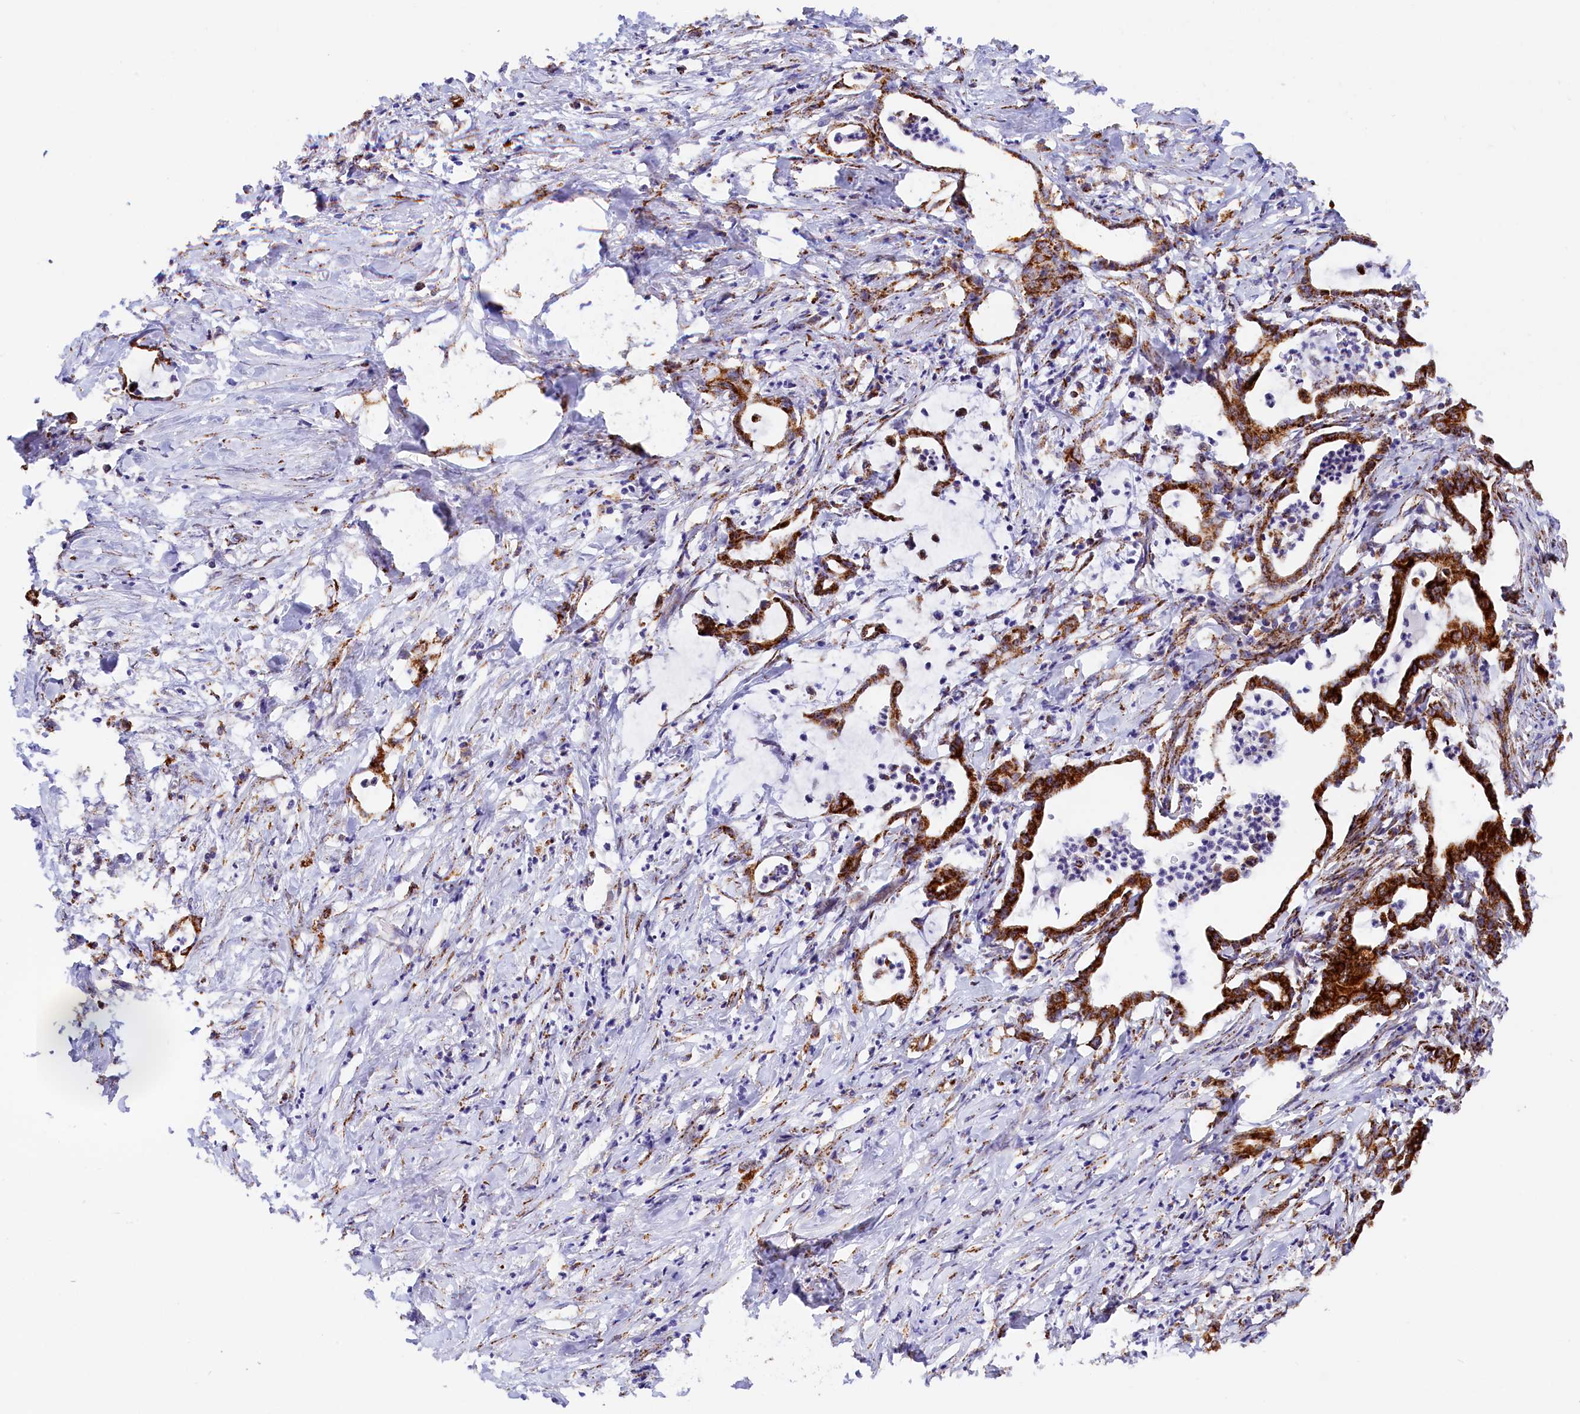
{"staining": {"intensity": "strong", "quantity": ">75%", "location": "cytoplasmic/membranous"}, "tissue": "pancreatic cancer", "cell_type": "Tumor cells", "image_type": "cancer", "snomed": [{"axis": "morphology", "description": "Adenocarcinoma, NOS"}, {"axis": "topography", "description": "Pancreas"}], "caption": "Protein expression analysis of human adenocarcinoma (pancreatic) reveals strong cytoplasmic/membranous expression in approximately >75% of tumor cells.", "gene": "AKTIP", "patient": {"sex": "female", "age": 55}}